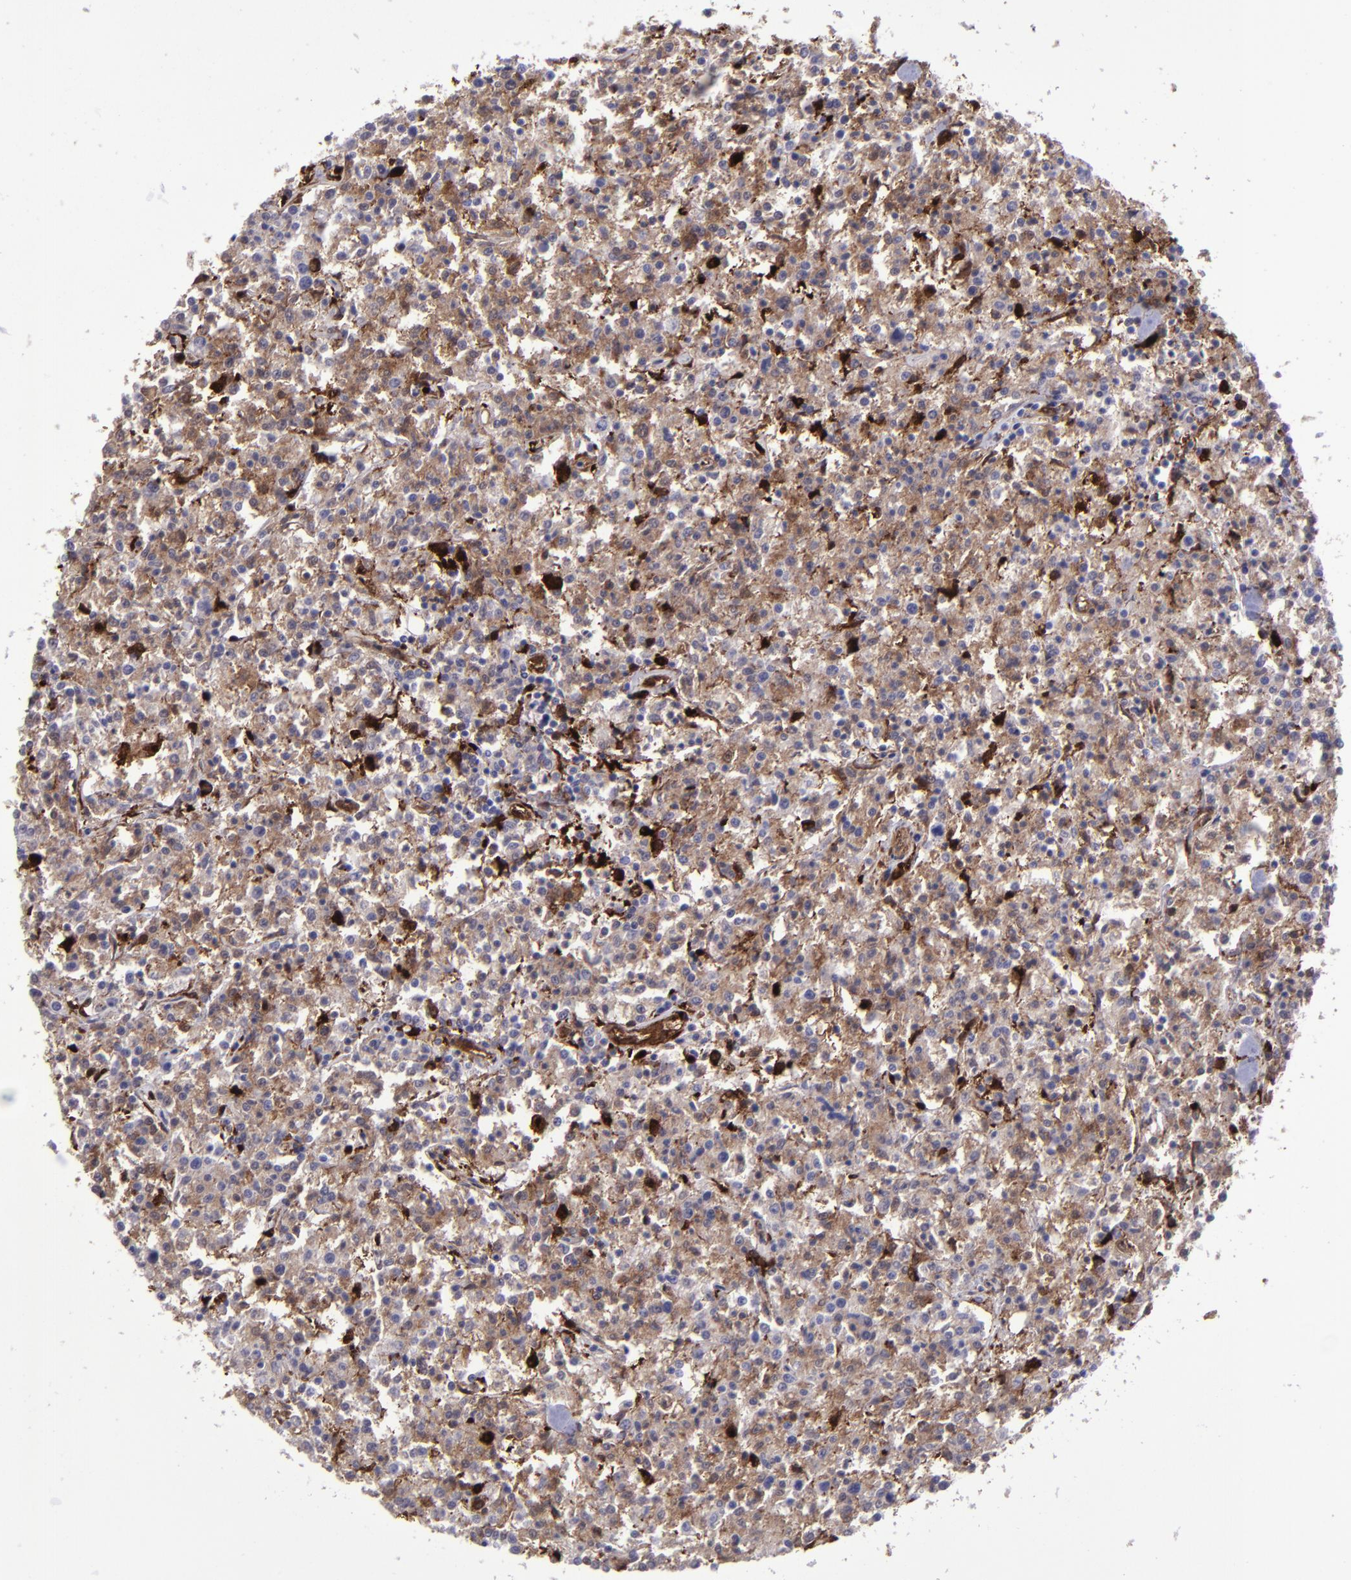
{"staining": {"intensity": "strong", "quantity": "25%-75%", "location": "cytoplasmic/membranous,nuclear"}, "tissue": "lymphoma", "cell_type": "Tumor cells", "image_type": "cancer", "snomed": [{"axis": "morphology", "description": "Malignant lymphoma, non-Hodgkin's type, Low grade"}, {"axis": "topography", "description": "Small intestine"}], "caption": "Immunohistochemical staining of human lymphoma exhibits strong cytoplasmic/membranous and nuclear protein positivity in about 25%-75% of tumor cells.", "gene": "TYMP", "patient": {"sex": "female", "age": 59}}